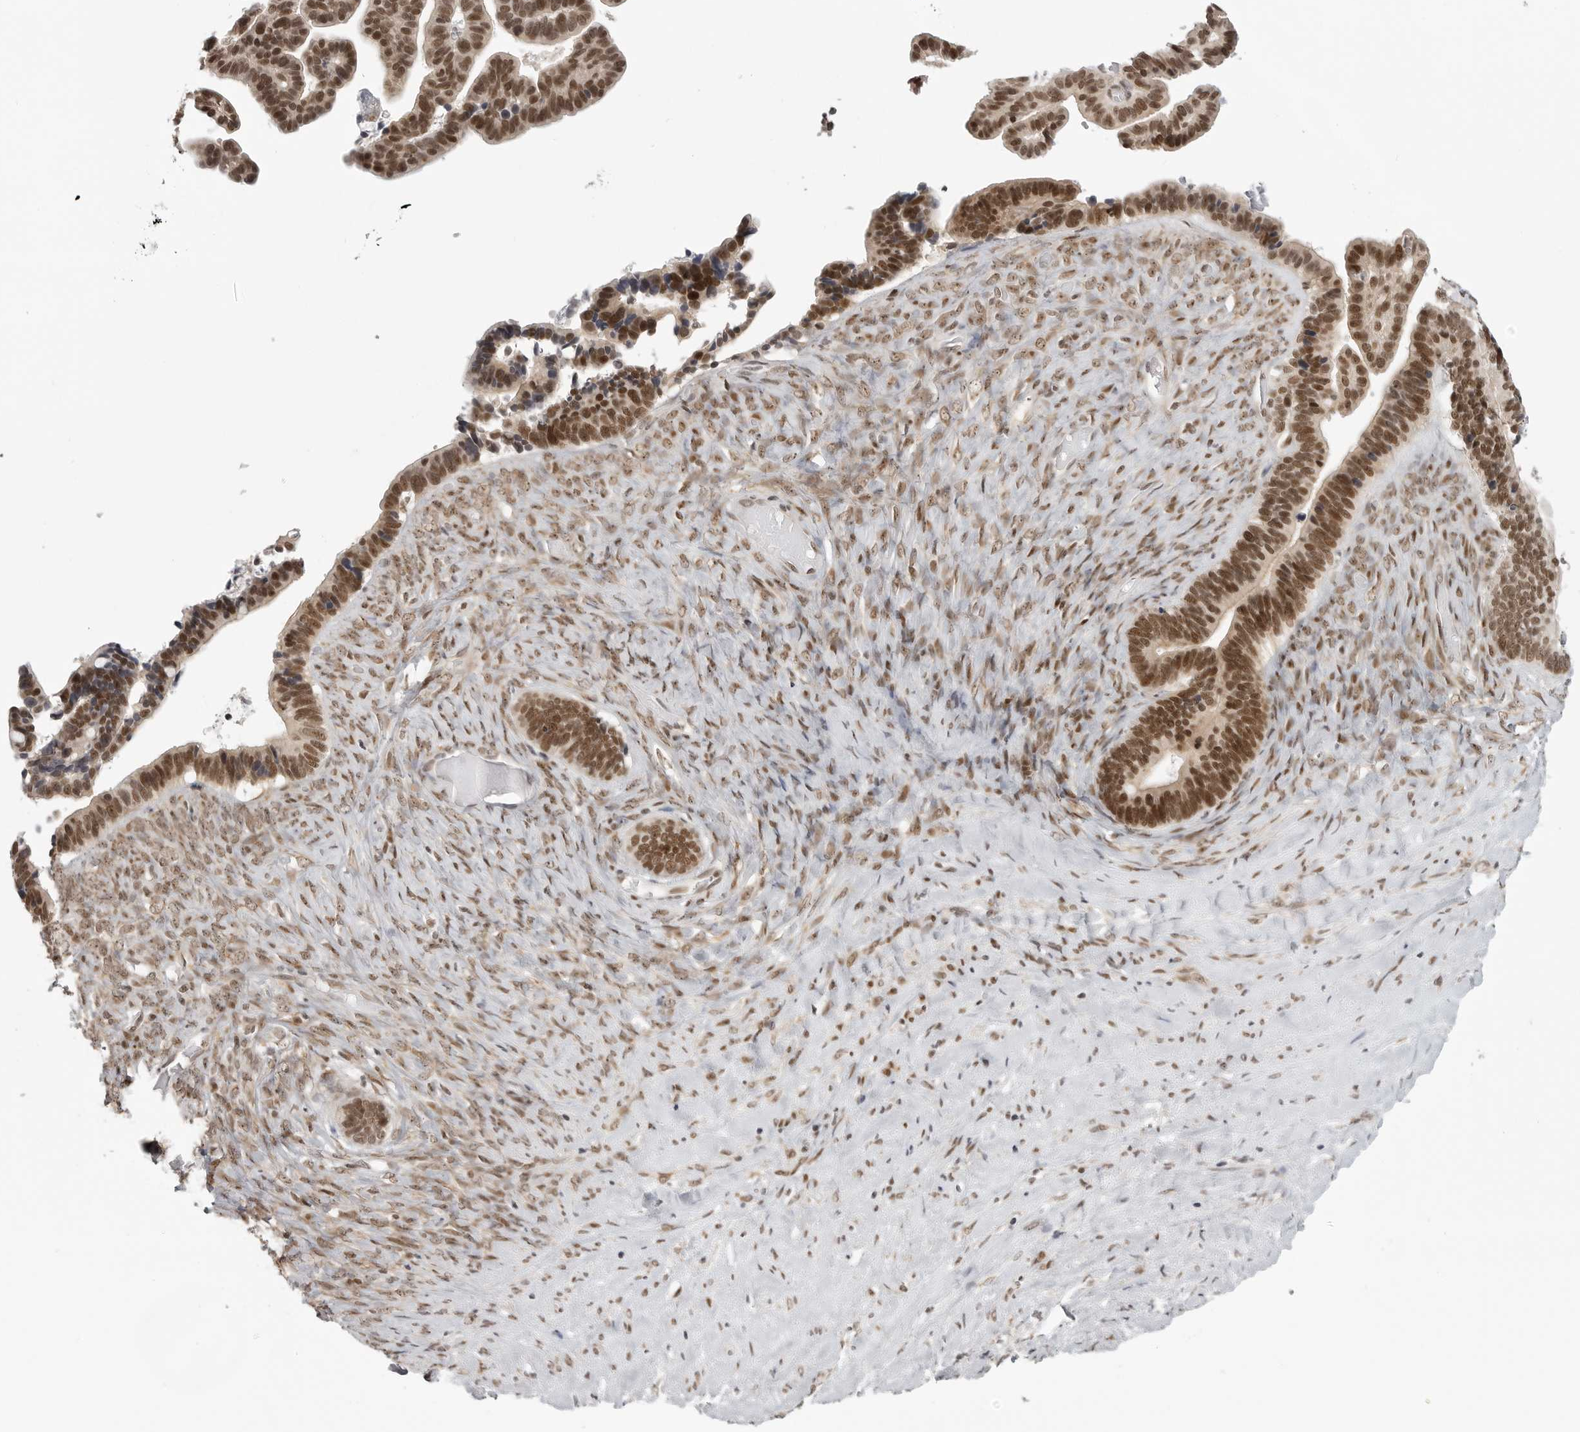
{"staining": {"intensity": "moderate", "quantity": ">75%", "location": "nuclear"}, "tissue": "ovarian cancer", "cell_type": "Tumor cells", "image_type": "cancer", "snomed": [{"axis": "morphology", "description": "Cystadenocarcinoma, serous, NOS"}, {"axis": "topography", "description": "Ovary"}], "caption": "Serous cystadenocarcinoma (ovarian) stained for a protein displays moderate nuclear positivity in tumor cells.", "gene": "PRDM10", "patient": {"sex": "female", "age": 56}}